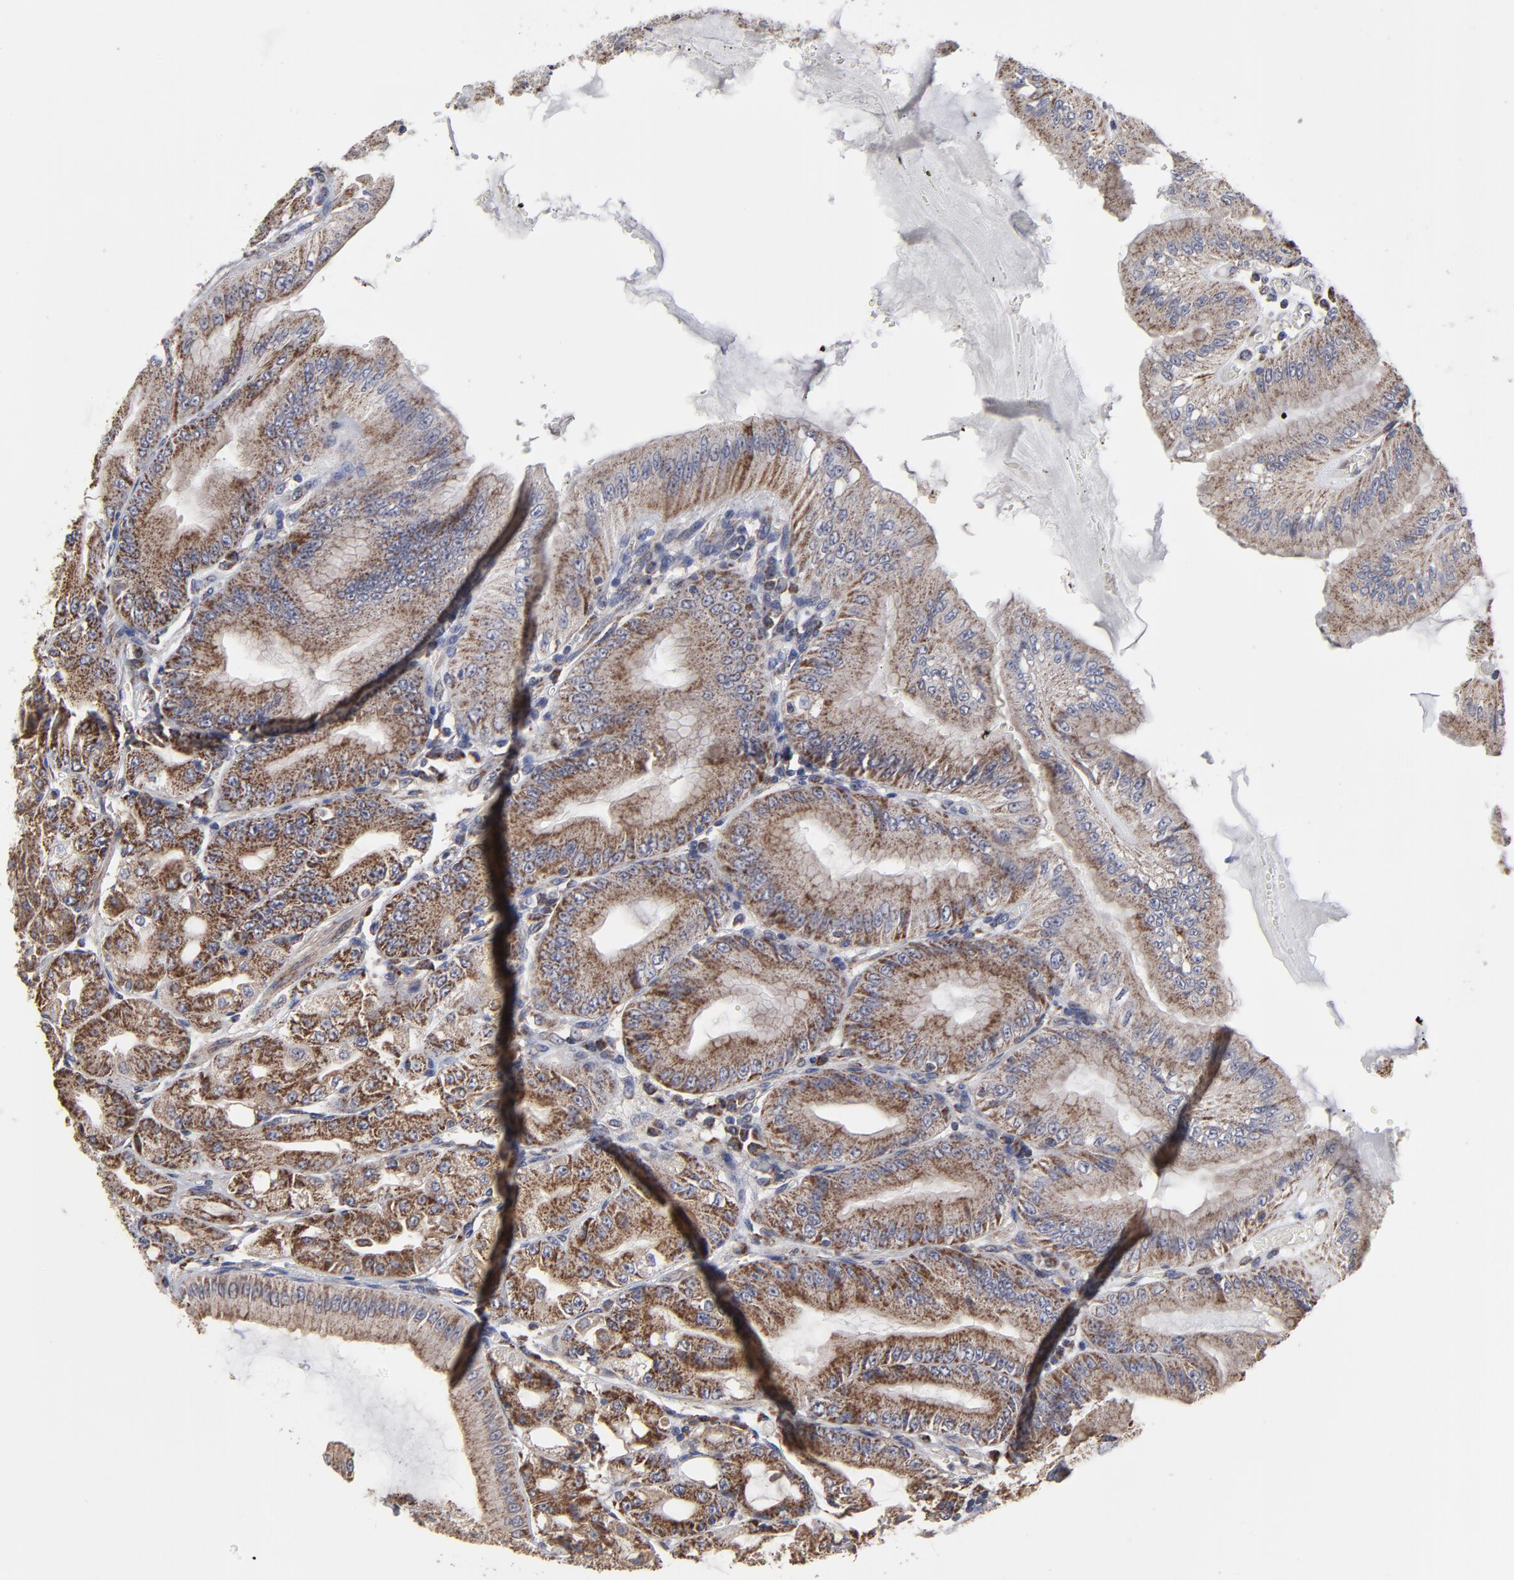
{"staining": {"intensity": "moderate", "quantity": "25%-75%", "location": "cytoplasmic/membranous"}, "tissue": "stomach", "cell_type": "Glandular cells", "image_type": "normal", "snomed": [{"axis": "morphology", "description": "Normal tissue, NOS"}, {"axis": "topography", "description": "Stomach, lower"}], "caption": "Glandular cells display moderate cytoplasmic/membranous staining in approximately 25%-75% of cells in unremarkable stomach.", "gene": "ZNF550", "patient": {"sex": "male", "age": 71}}